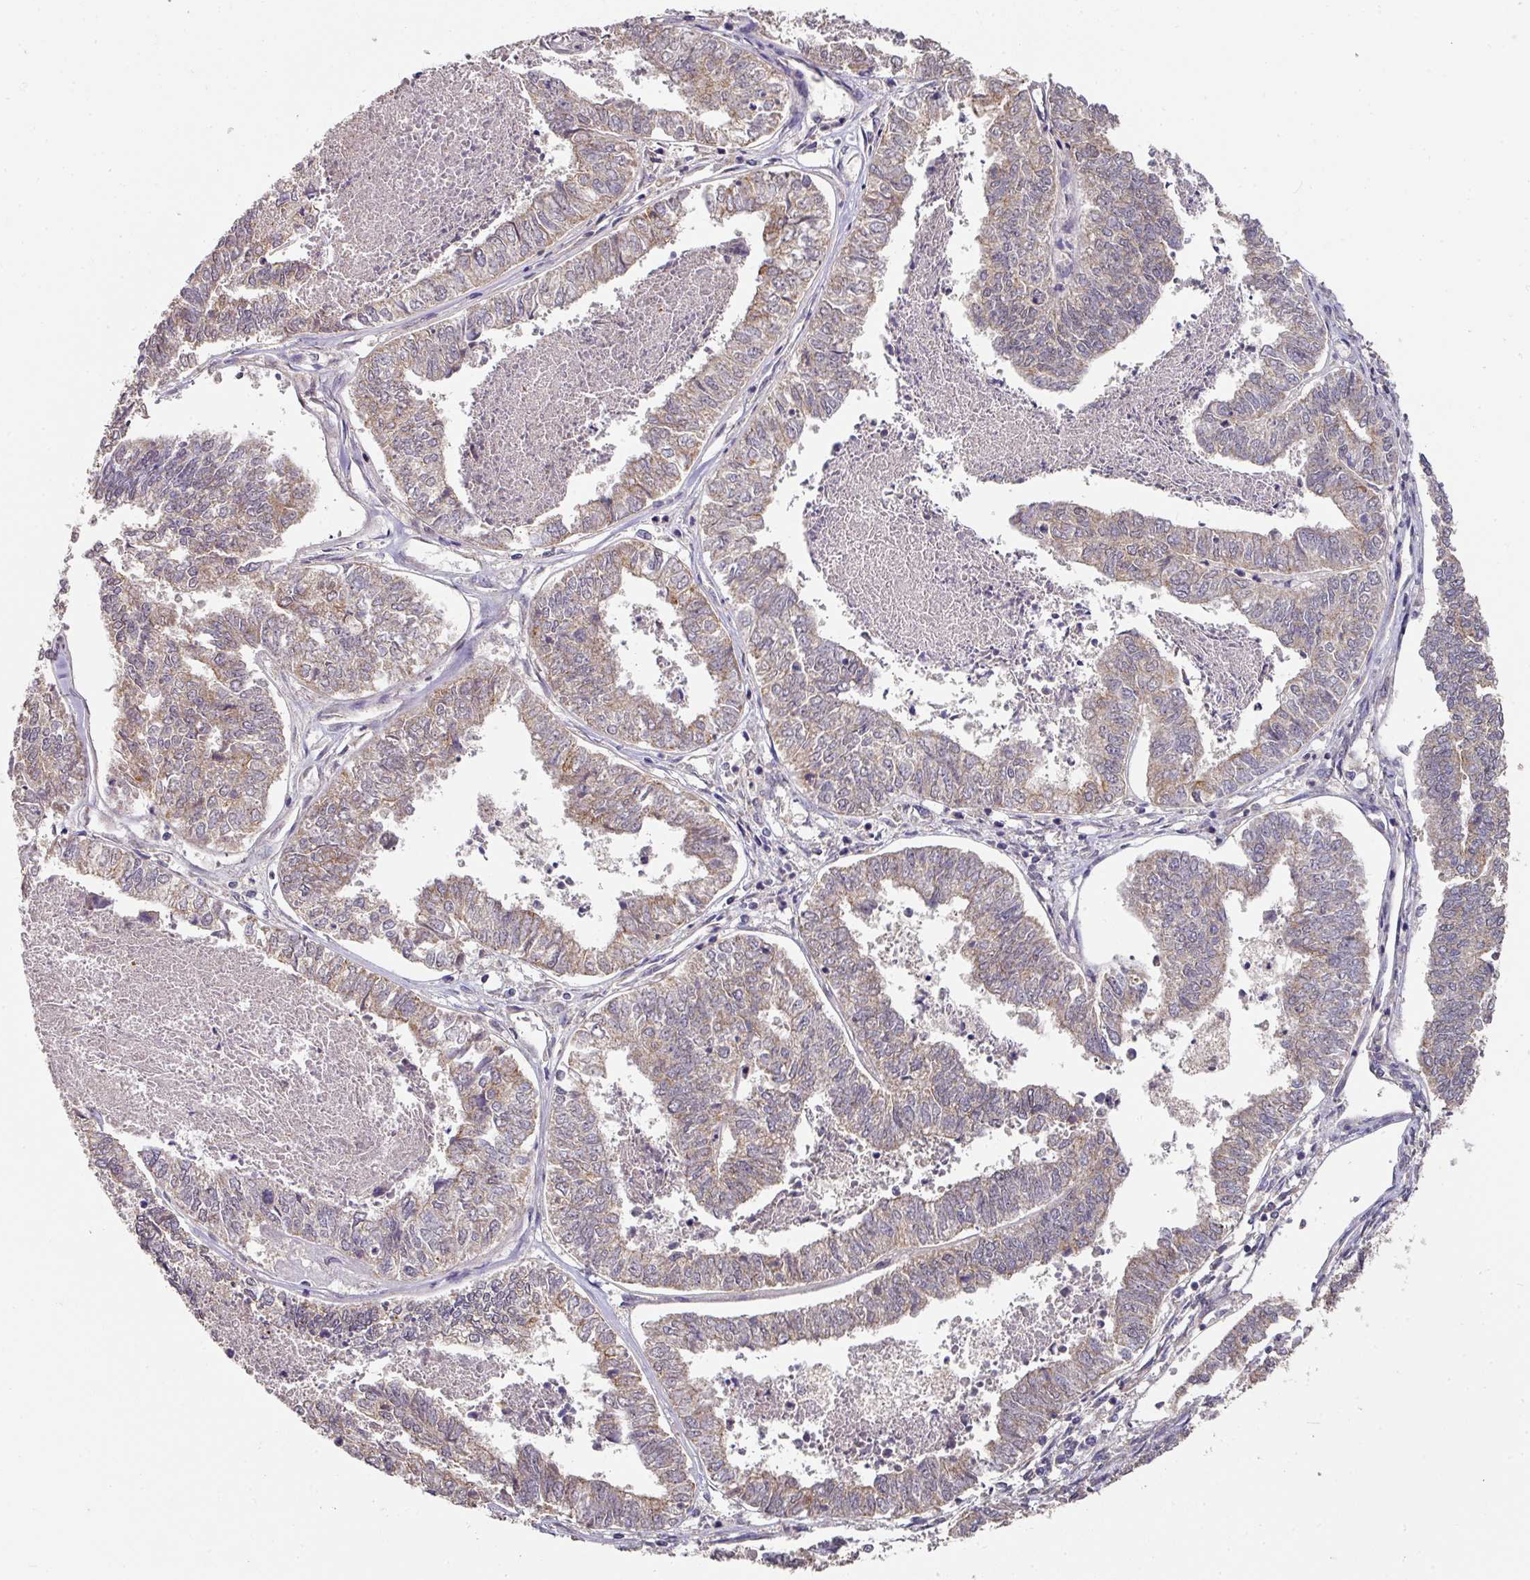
{"staining": {"intensity": "weak", "quantity": "25%-75%", "location": "cytoplasmic/membranous"}, "tissue": "endometrial cancer", "cell_type": "Tumor cells", "image_type": "cancer", "snomed": [{"axis": "morphology", "description": "Adenocarcinoma, NOS"}, {"axis": "topography", "description": "Endometrium"}], "caption": "Adenocarcinoma (endometrial) stained with a protein marker demonstrates weak staining in tumor cells.", "gene": "EXTL3", "patient": {"sex": "female", "age": 73}}